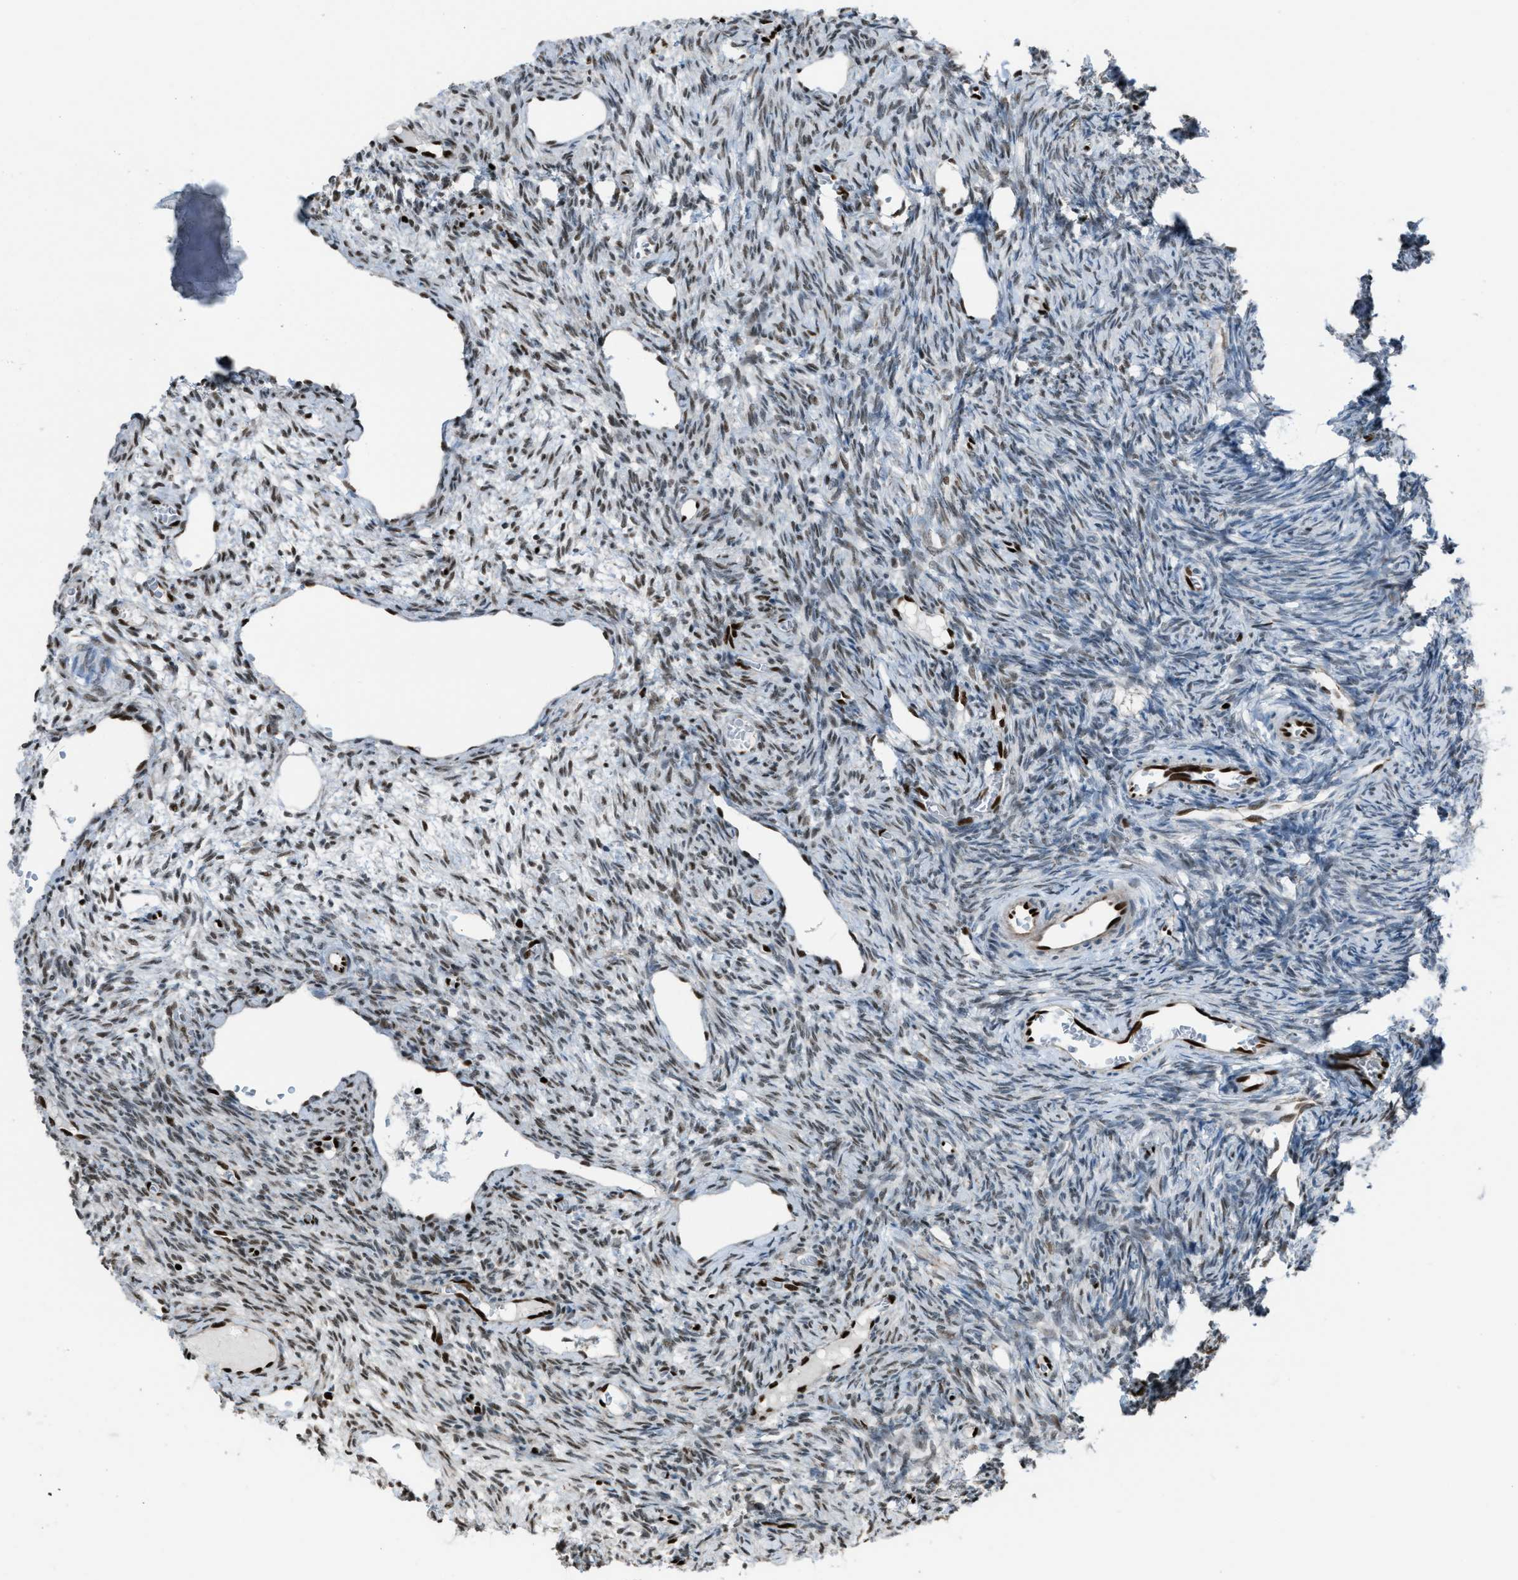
{"staining": {"intensity": "moderate", "quantity": ">75%", "location": "cytoplasmic/membranous"}, "tissue": "ovary", "cell_type": "Follicle cells", "image_type": "normal", "snomed": [{"axis": "morphology", "description": "Normal tissue, NOS"}, {"axis": "topography", "description": "Ovary"}], "caption": "Benign ovary was stained to show a protein in brown. There is medium levels of moderate cytoplasmic/membranous positivity in approximately >75% of follicle cells. The protein is stained brown, and the nuclei are stained in blue (DAB IHC with brightfield microscopy, high magnification).", "gene": "SLFN5", "patient": {"sex": "female", "age": 27}}